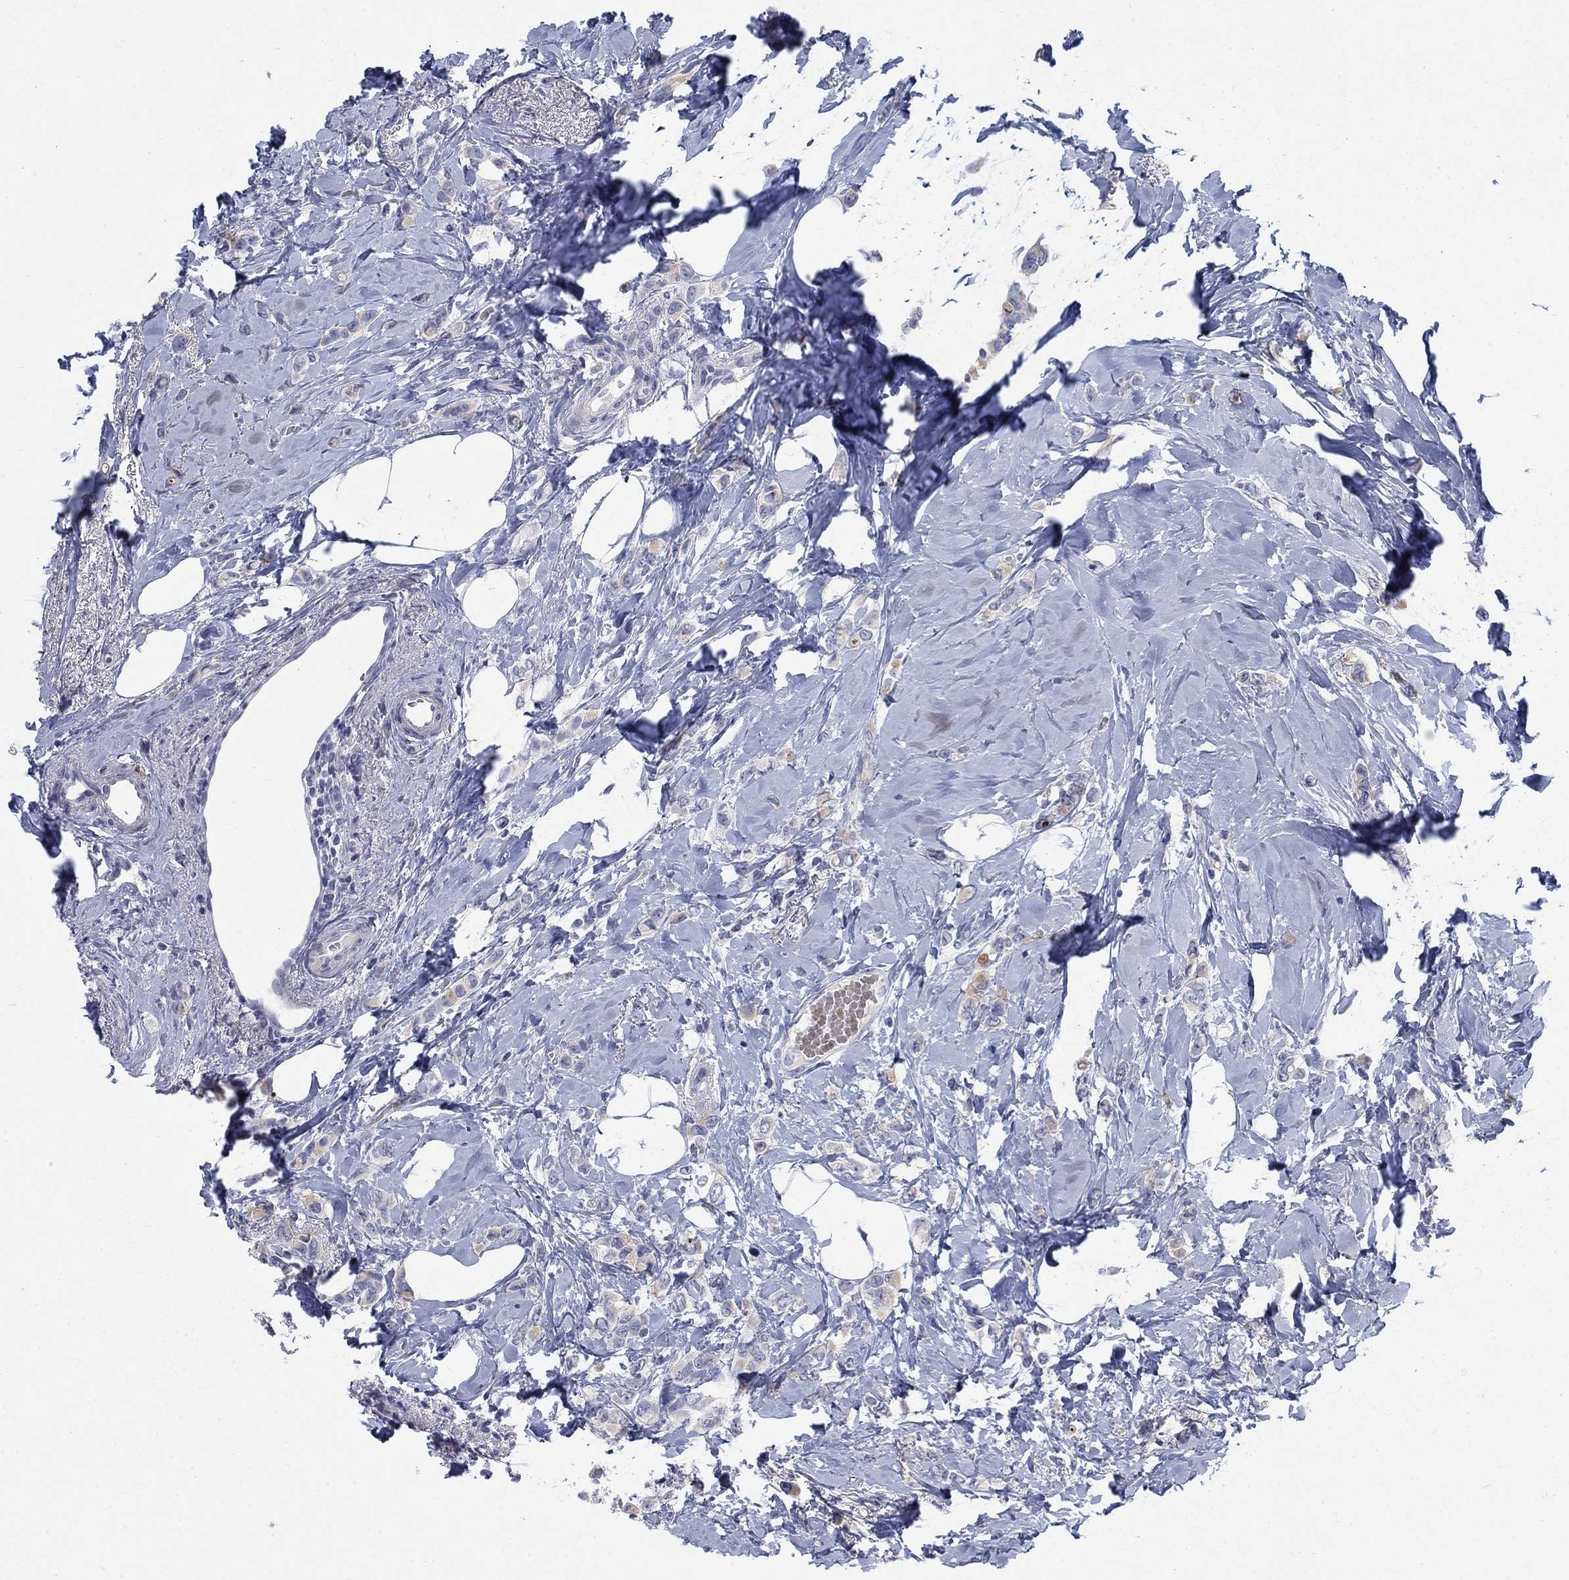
{"staining": {"intensity": "negative", "quantity": "none", "location": "none"}, "tissue": "breast cancer", "cell_type": "Tumor cells", "image_type": "cancer", "snomed": [{"axis": "morphology", "description": "Lobular carcinoma"}, {"axis": "topography", "description": "Breast"}], "caption": "Immunohistochemistry (IHC) histopathology image of neoplastic tissue: breast cancer stained with DAB exhibits no significant protein expression in tumor cells.", "gene": "DNER", "patient": {"sex": "female", "age": 66}}